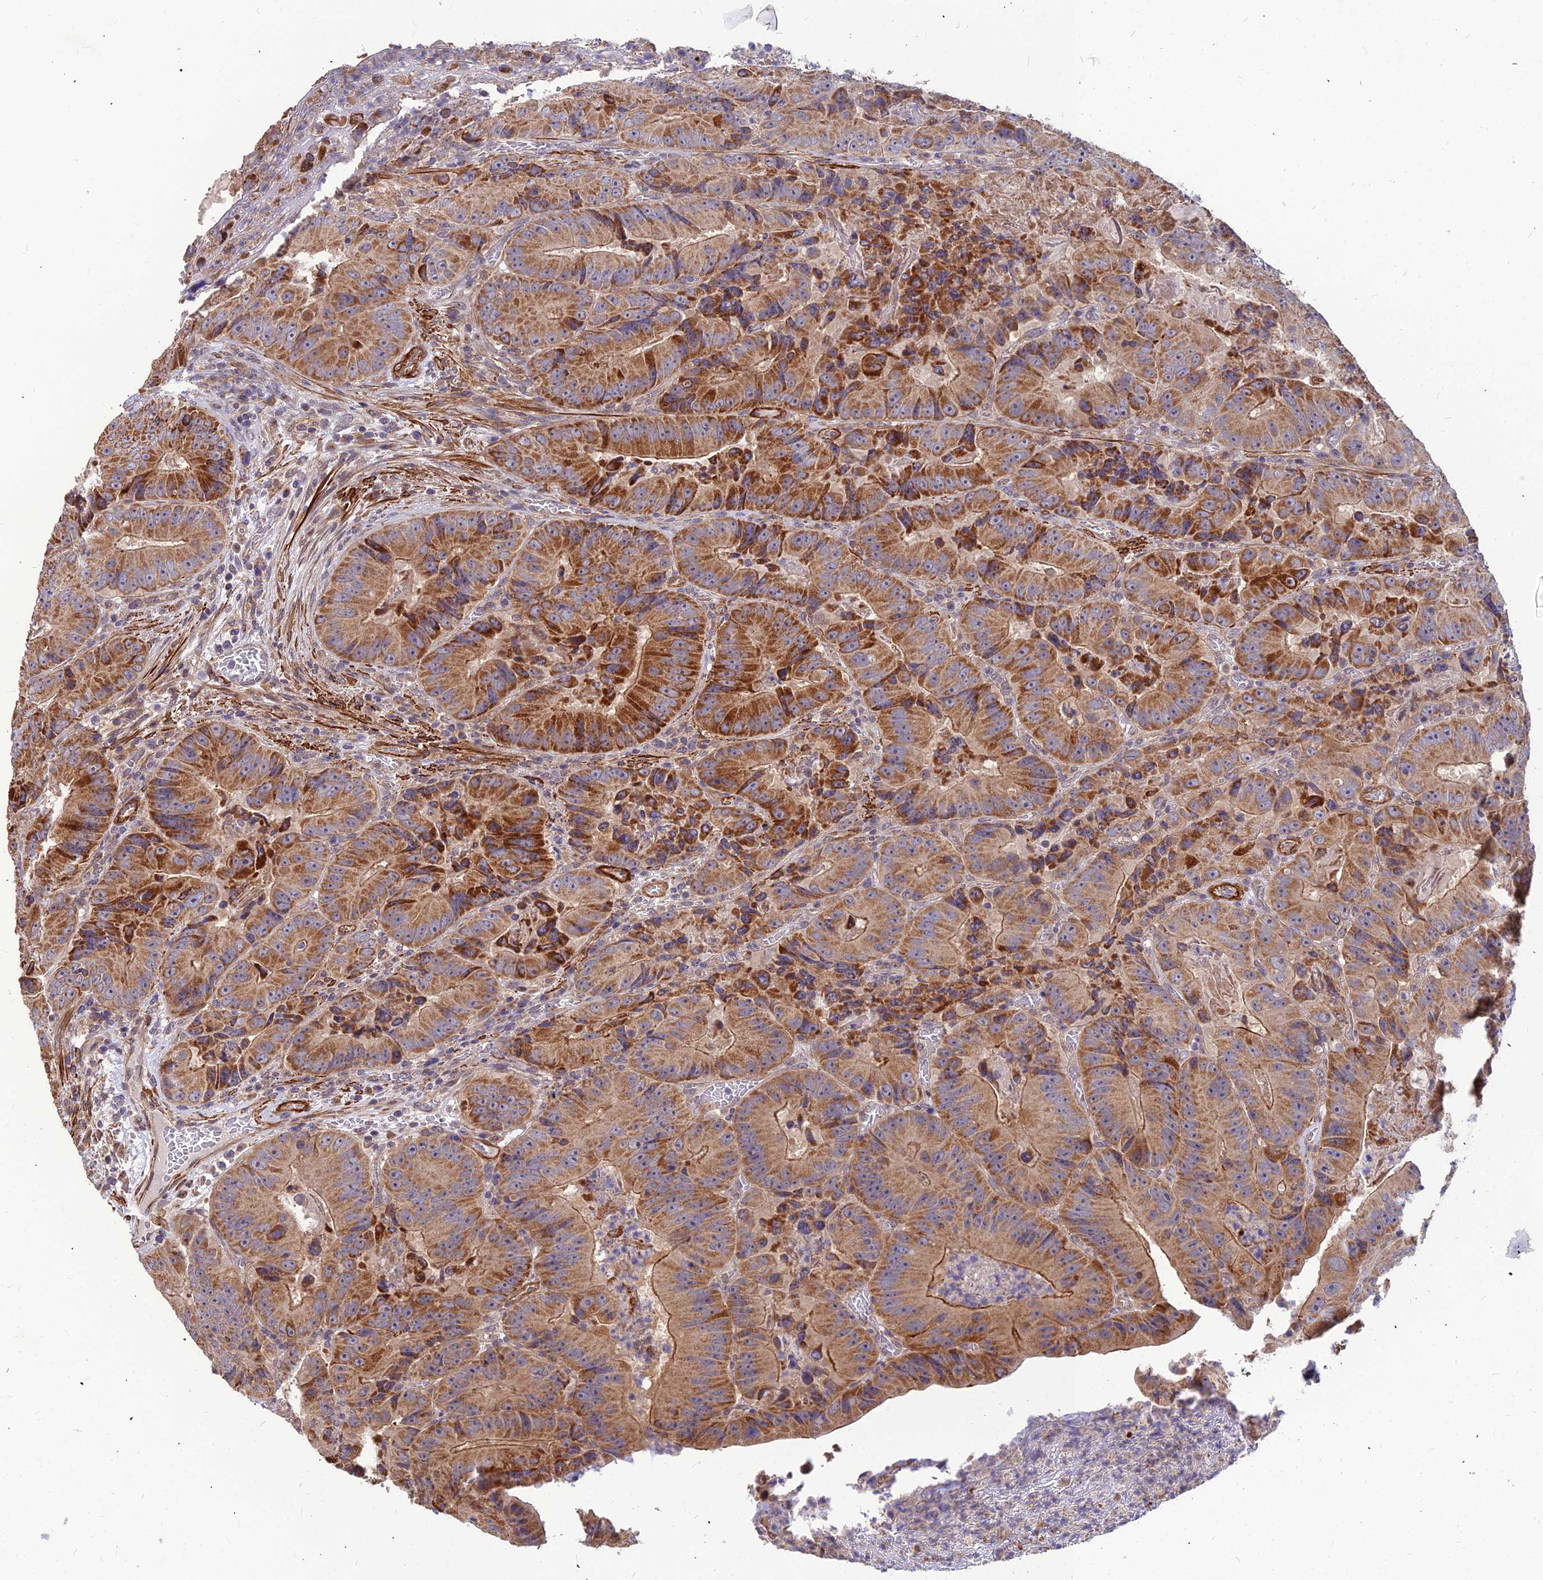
{"staining": {"intensity": "moderate", "quantity": ">75%", "location": "cytoplasmic/membranous"}, "tissue": "colorectal cancer", "cell_type": "Tumor cells", "image_type": "cancer", "snomed": [{"axis": "morphology", "description": "Adenocarcinoma, NOS"}, {"axis": "topography", "description": "Colon"}], "caption": "IHC staining of colorectal cancer, which reveals medium levels of moderate cytoplasmic/membranous positivity in about >75% of tumor cells indicating moderate cytoplasmic/membranous protein positivity. The staining was performed using DAB (brown) for protein detection and nuclei were counterstained in hematoxylin (blue).", "gene": "LEKR1", "patient": {"sex": "female", "age": 86}}